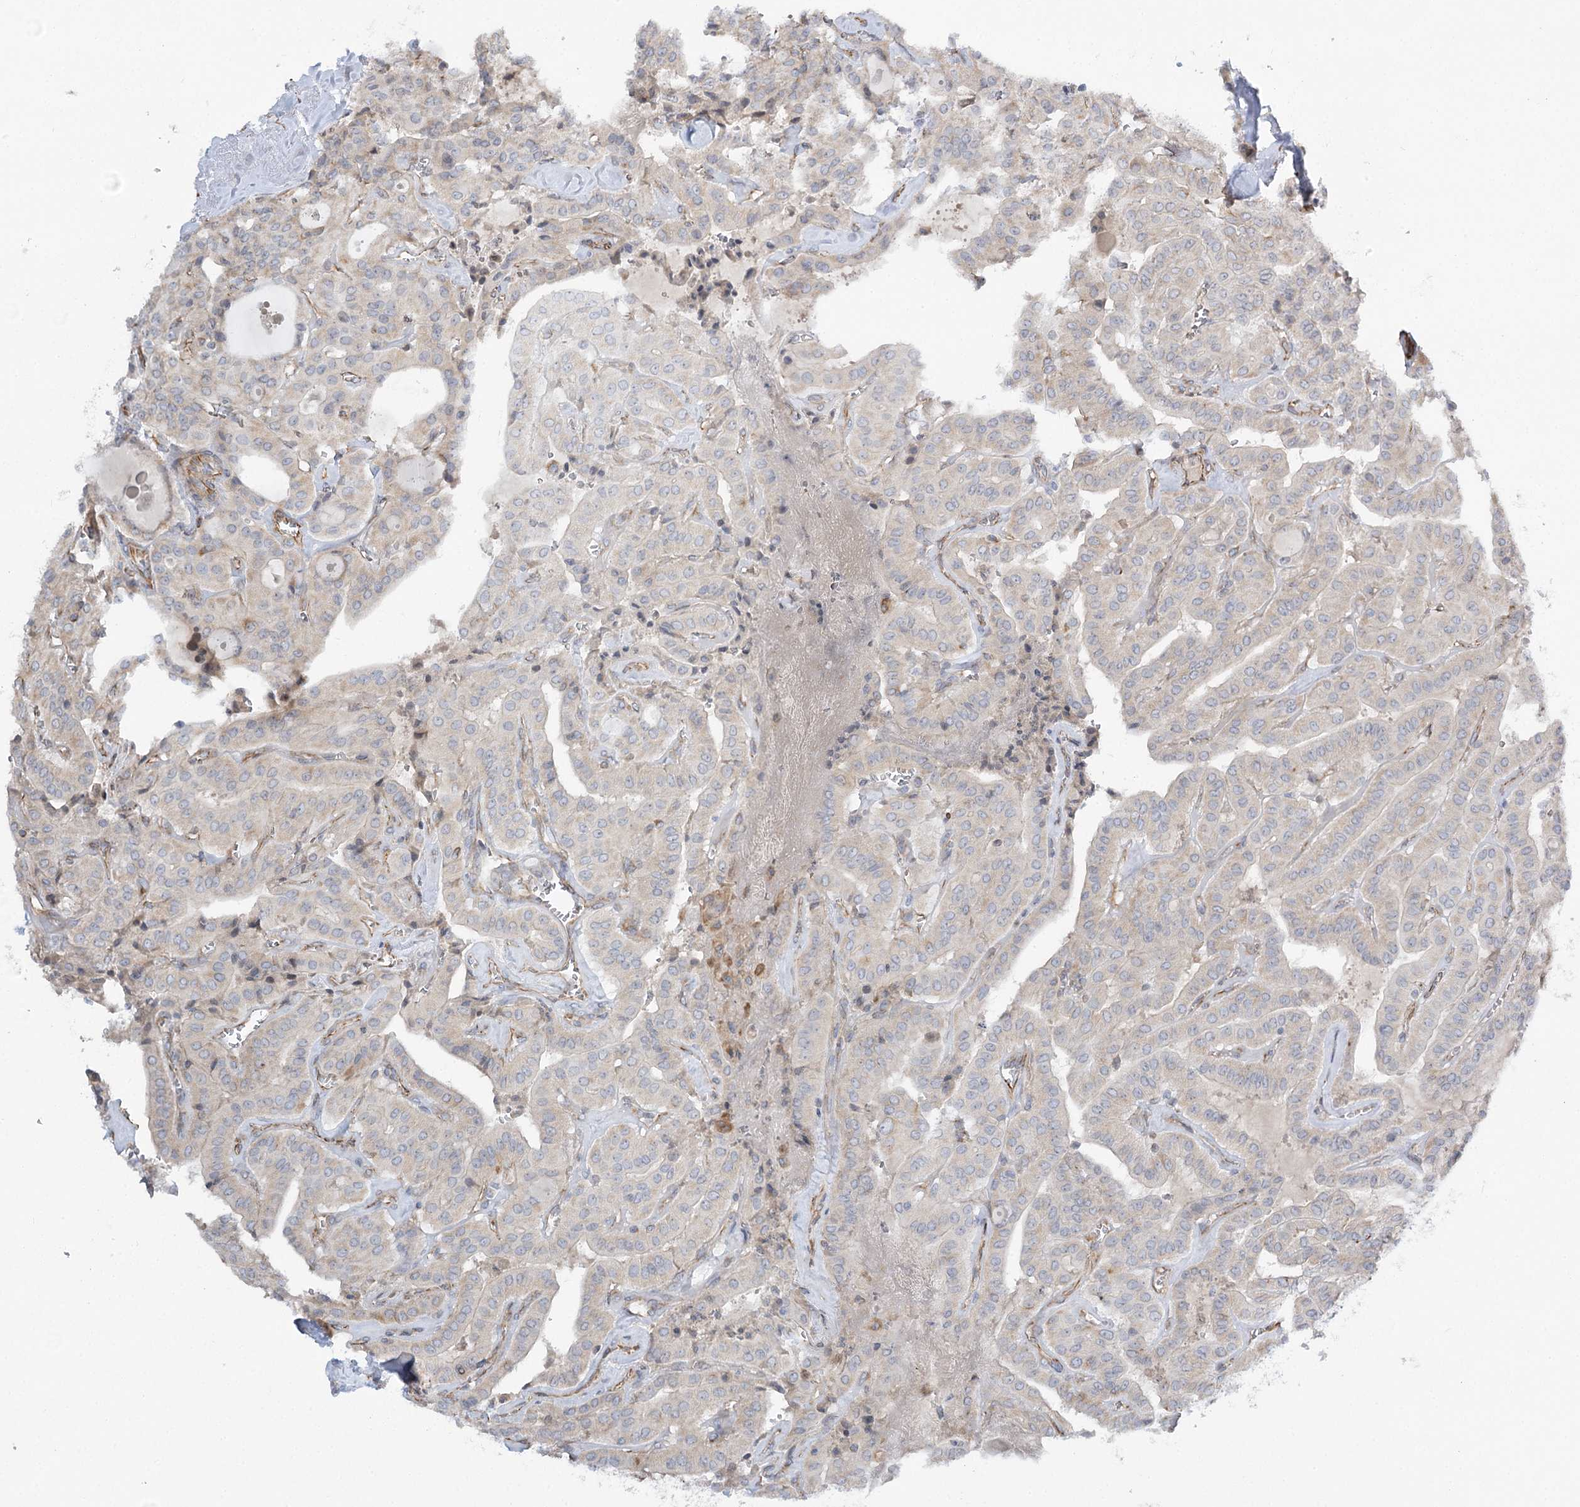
{"staining": {"intensity": "negative", "quantity": "none", "location": "none"}, "tissue": "thyroid cancer", "cell_type": "Tumor cells", "image_type": "cancer", "snomed": [{"axis": "morphology", "description": "Papillary adenocarcinoma, NOS"}, {"axis": "topography", "description": "Thyroid gland"}], "caption": "Immunohistochemistry of human thyroid cancer (papillary adenocarcinoma) demonstrates no positivity in tumor cells.", "gene": "KIAA0825", "patient": {"sex": "male", "age": 52}}